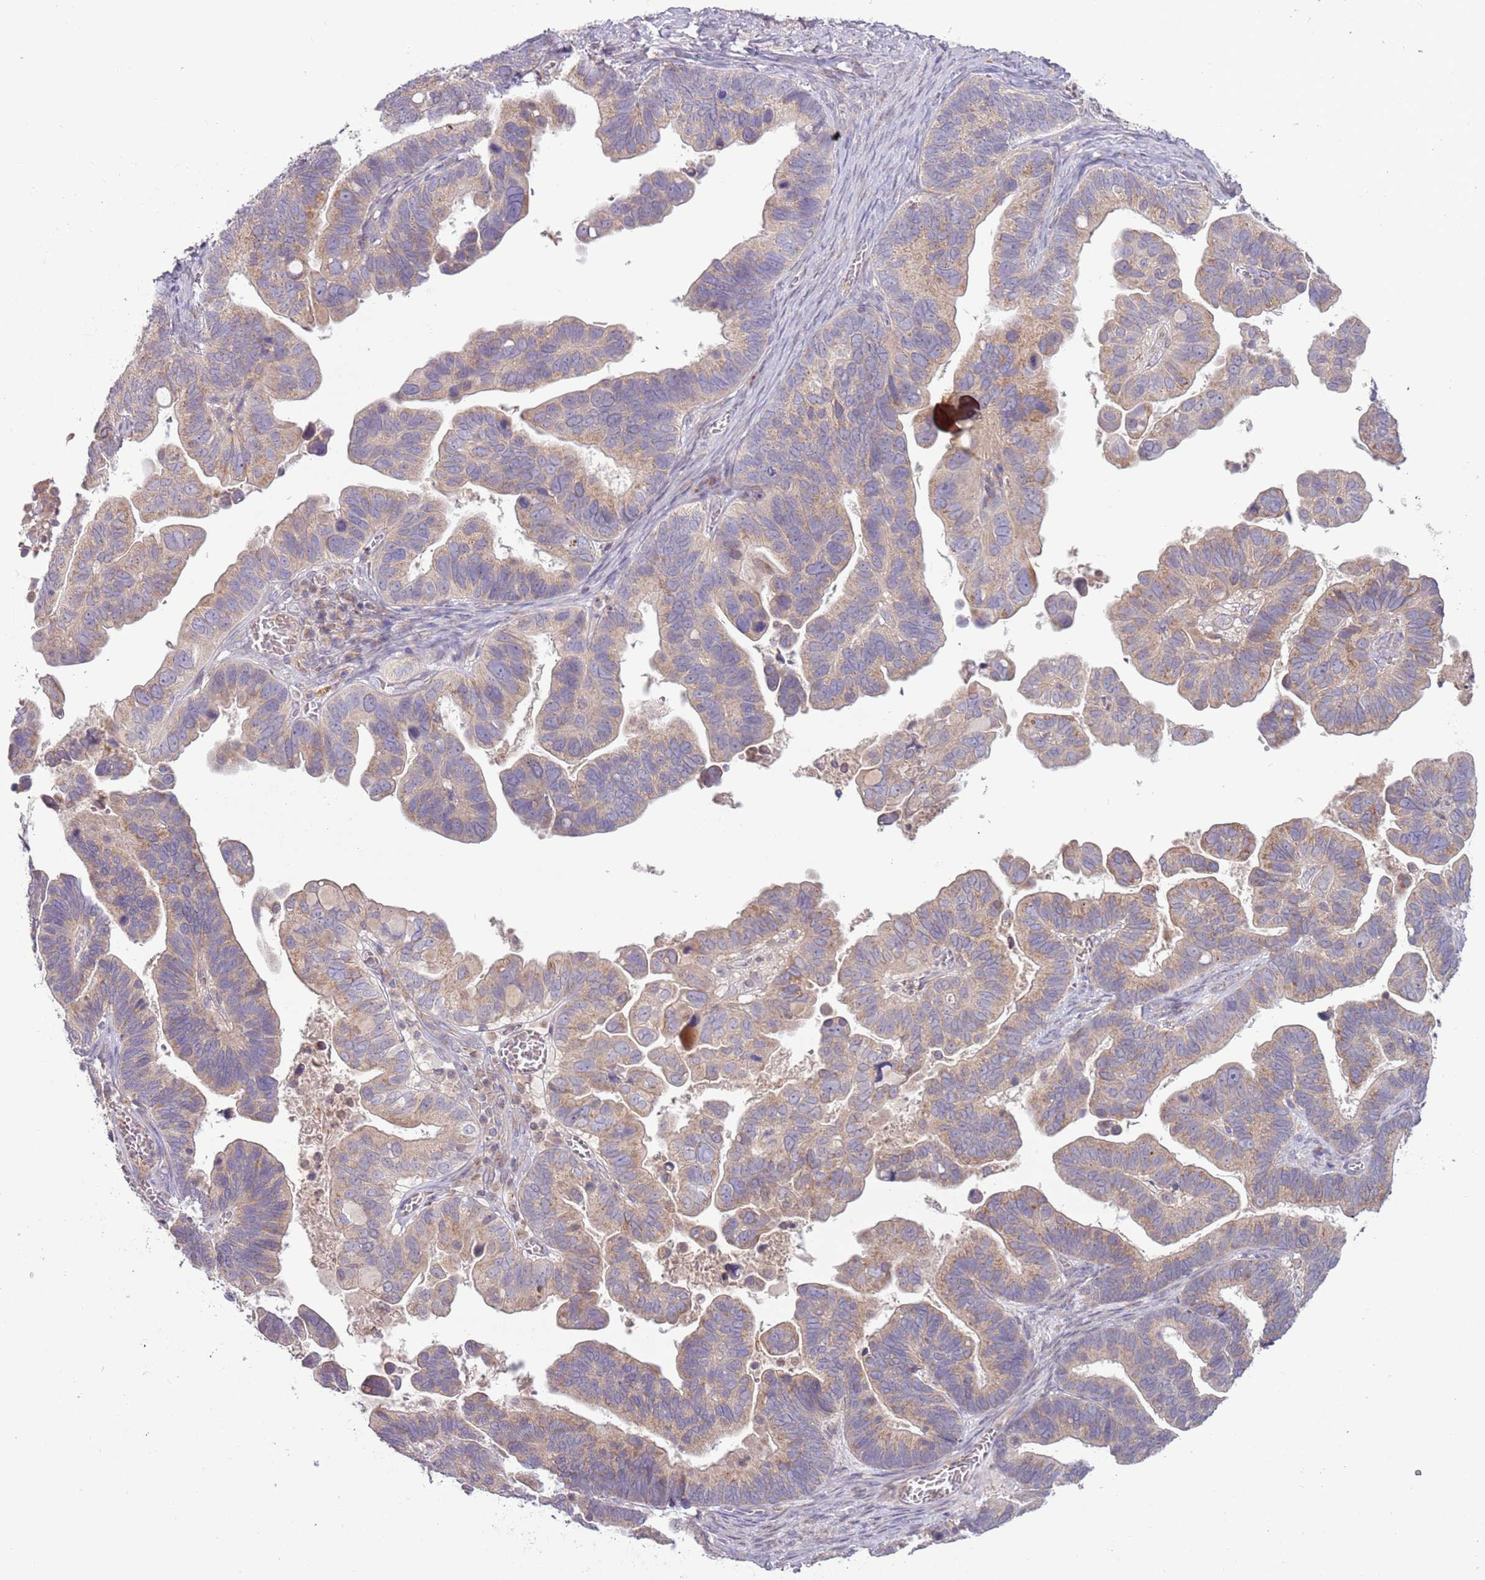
{"staining": {"intensity": "weak", "quantity": "25%-75%", "location": "cytoplasmic/membranous"}, "tissue": "ovarian cancer", "cell_type": "Tumor cells", "image_type": "cancer", "snomed": [{"axis": "morphology", "description": "Cystadenocarcinoma, serous, NOS"}, {"axis": "topography", "description": "Ovary"}], "caption": "An image of ovarian cancer (serous cystadenocarcinoma) stained for a protein shows weak cytoplasmic/membranous brown staining in tumor cells.", "gene": "DTD2", "patient": {"sex": "female", "age": 56}}